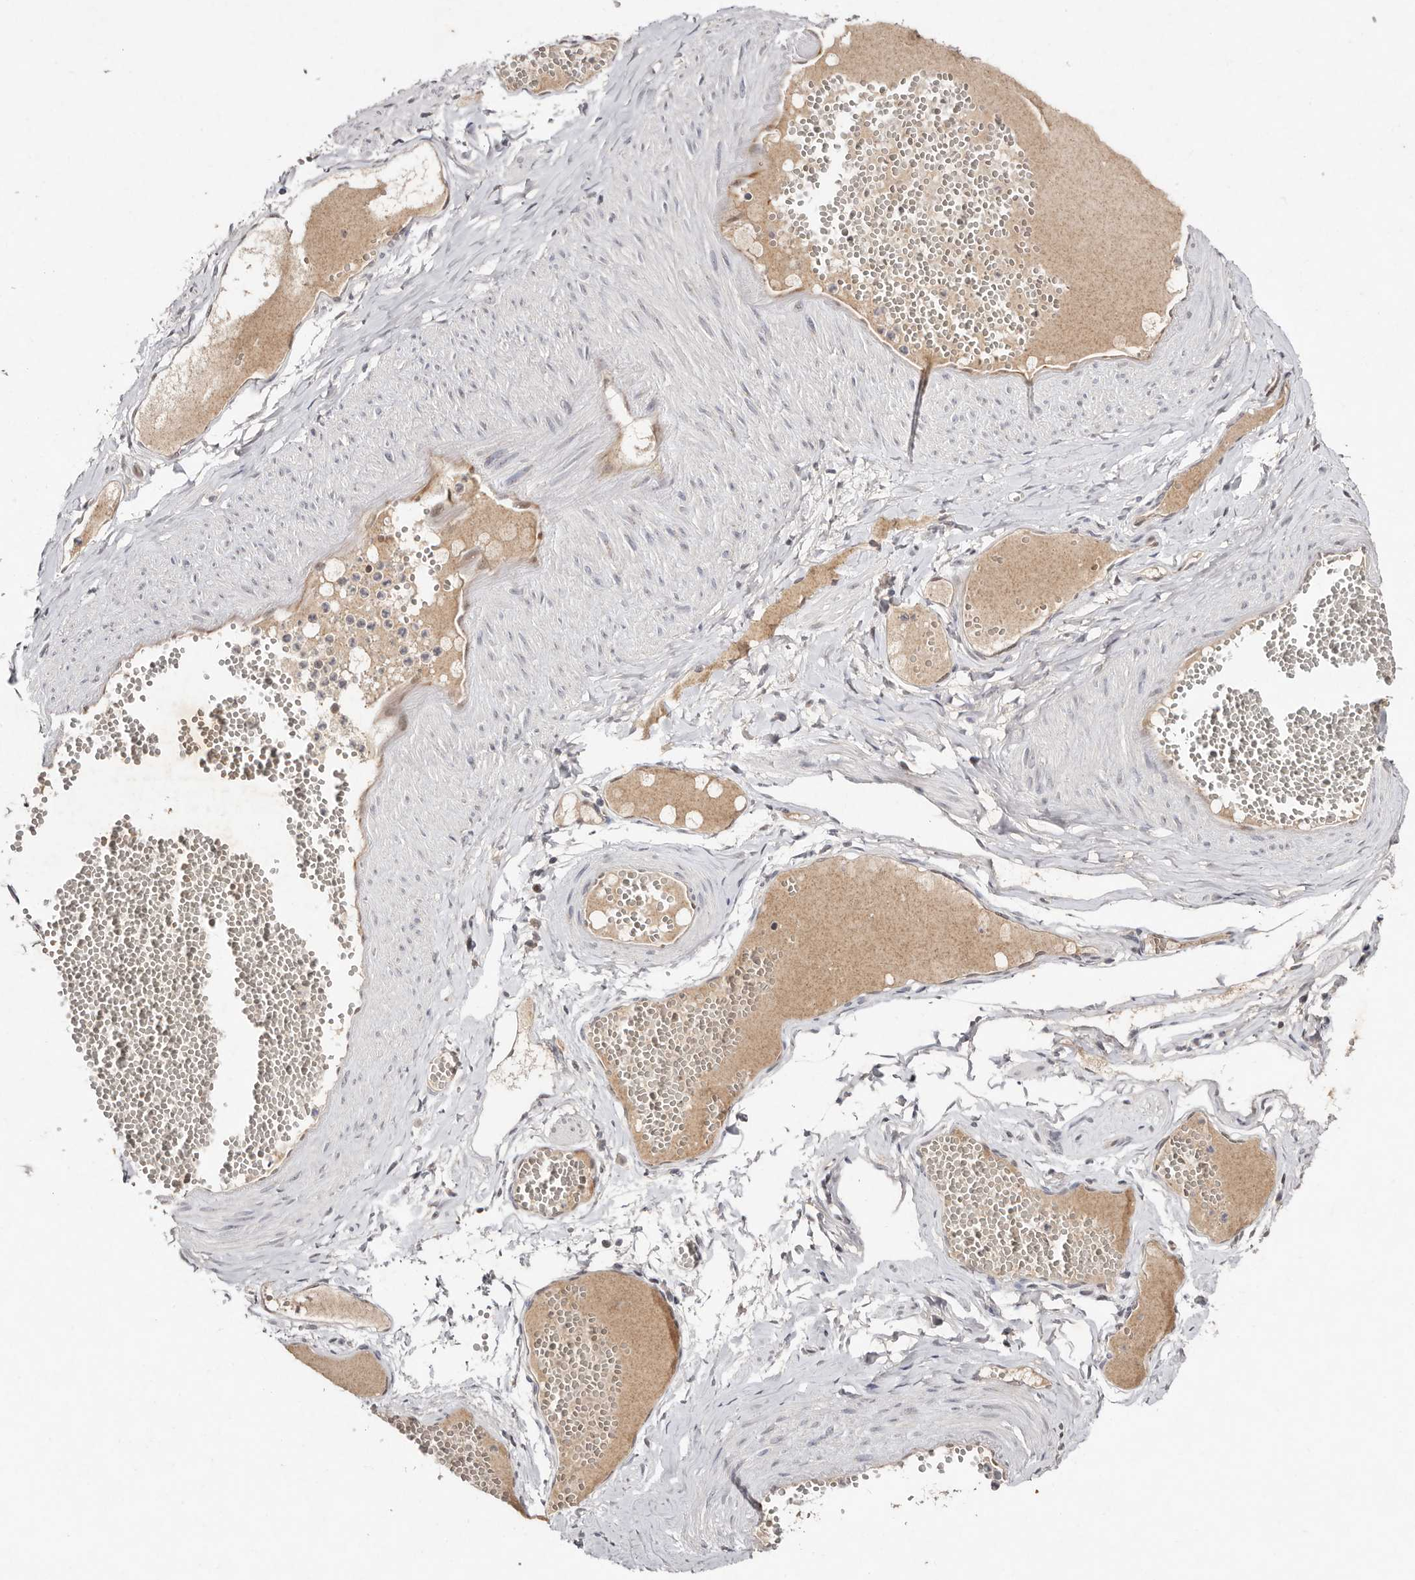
{"staining": {"intensity": "weak", "quantity": "<25%", "location": "nuclear"}, "tissue": "adipose tissue", "cell_type": "Adipocytes", "image_type": "normal", "snomed": [{"axis": "morphology", "description": "Normal tissue, NOS"}, {"axis": "topography", "description": "Smooth muscle"}, {"axis": "topography", "description": "Peripheral nerve tissue"}], "caption": "Adipocytes show no significant protein positivity in benign adipose tissue.", "gene": "KLF7", "patient": {"sex": "female", "age": 39}}